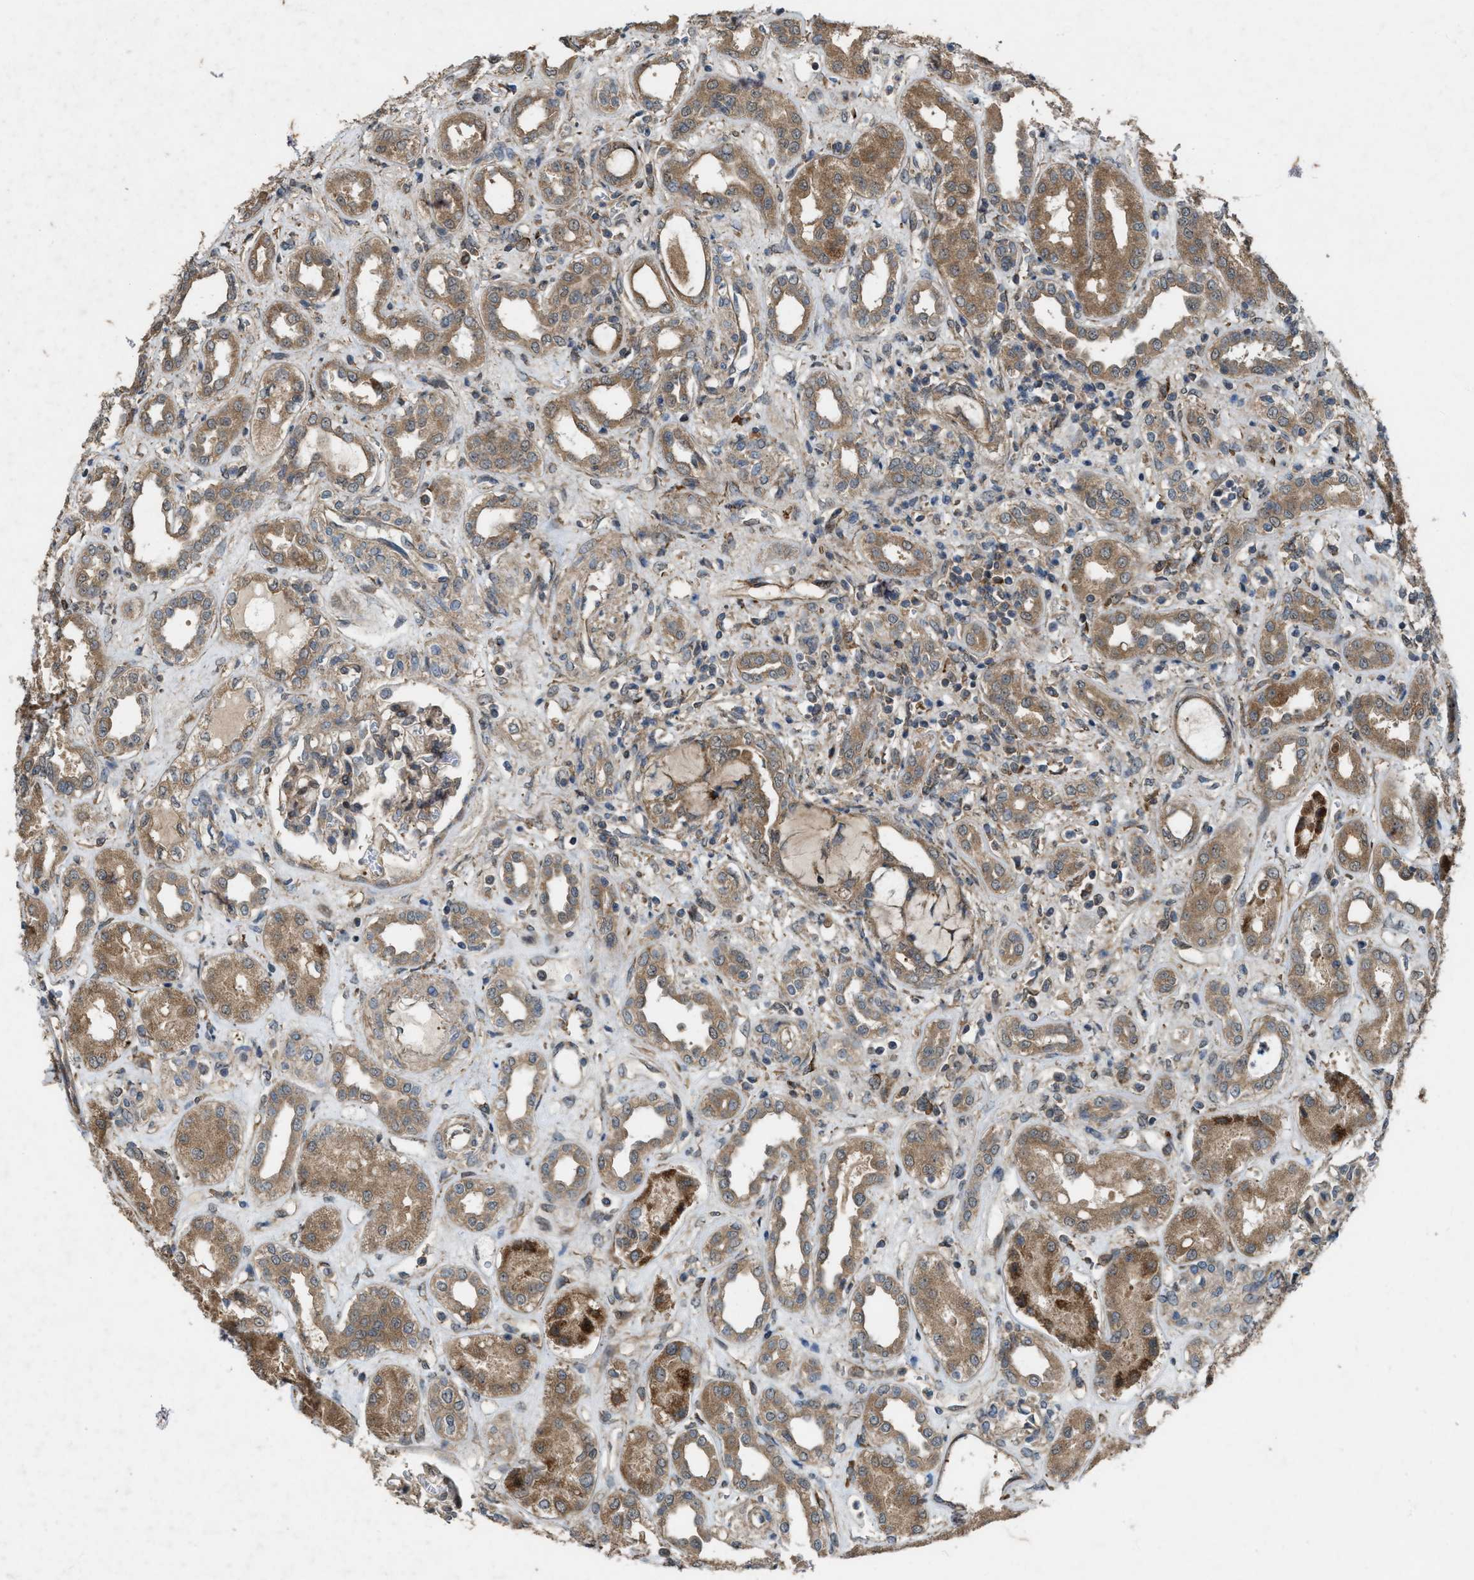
{"staining": {"intensity": "moderate", "quantity": ">75%", "location": "cytoplasmic/membranous"}, "tissue": "kidney", "cell_type": "Cells in glomeruli", "image_type": "normal", "snomed": [{"axis": "morphology", "description": "Normal tissue, NOS"}, {"axis": "topography", "description": "Kidney"}], "caption": "Kidney stained for a protein (brown) reveals moderate cytoplasmic/membranous positive staining in approximately >75% of cells in glomeruli.", "gene": "LRRC72", "patient": {"sex": "male", "age": 59}}